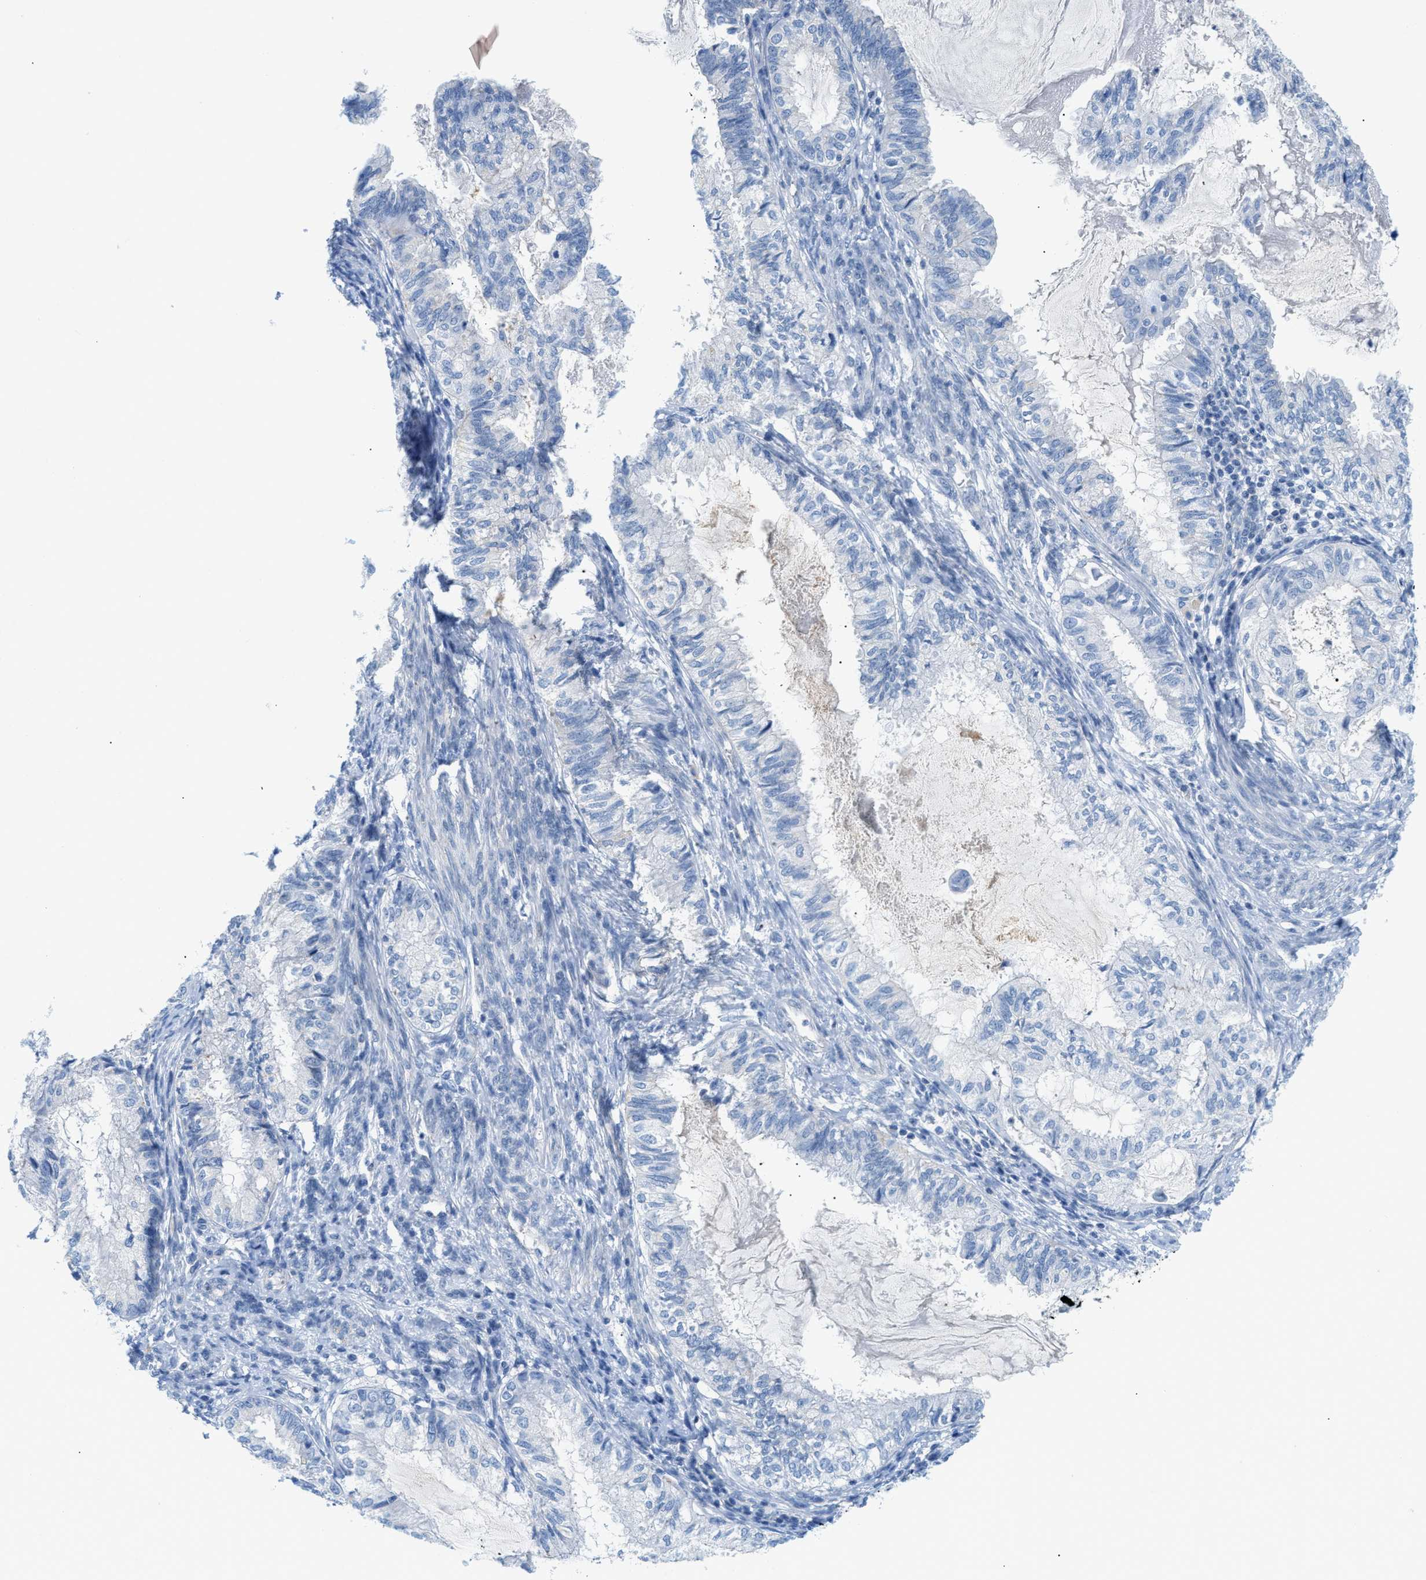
{"staining": {"intensity": "negative", "quantity": "none", "location": "none"}, "tissue": "cervical cancer", "cell_type": "Tumor cells", "image_type": "cancer", "snomed": [{"axis": "morphology", "description": "Normal tissue, NOS"}, {"axis": "morphology", "description": "Adenocarcinoma, NOS"}, {"axis": "topography", "description": "Cervix"}, {"axis": "topography", "description": "Endometrium"}], "caption": "An image of human adenocarcinoma (cervical) is negative for staining in tumor cells.", "gene": "FDCSP", "patient": {"sex": "female", "age": 86}}